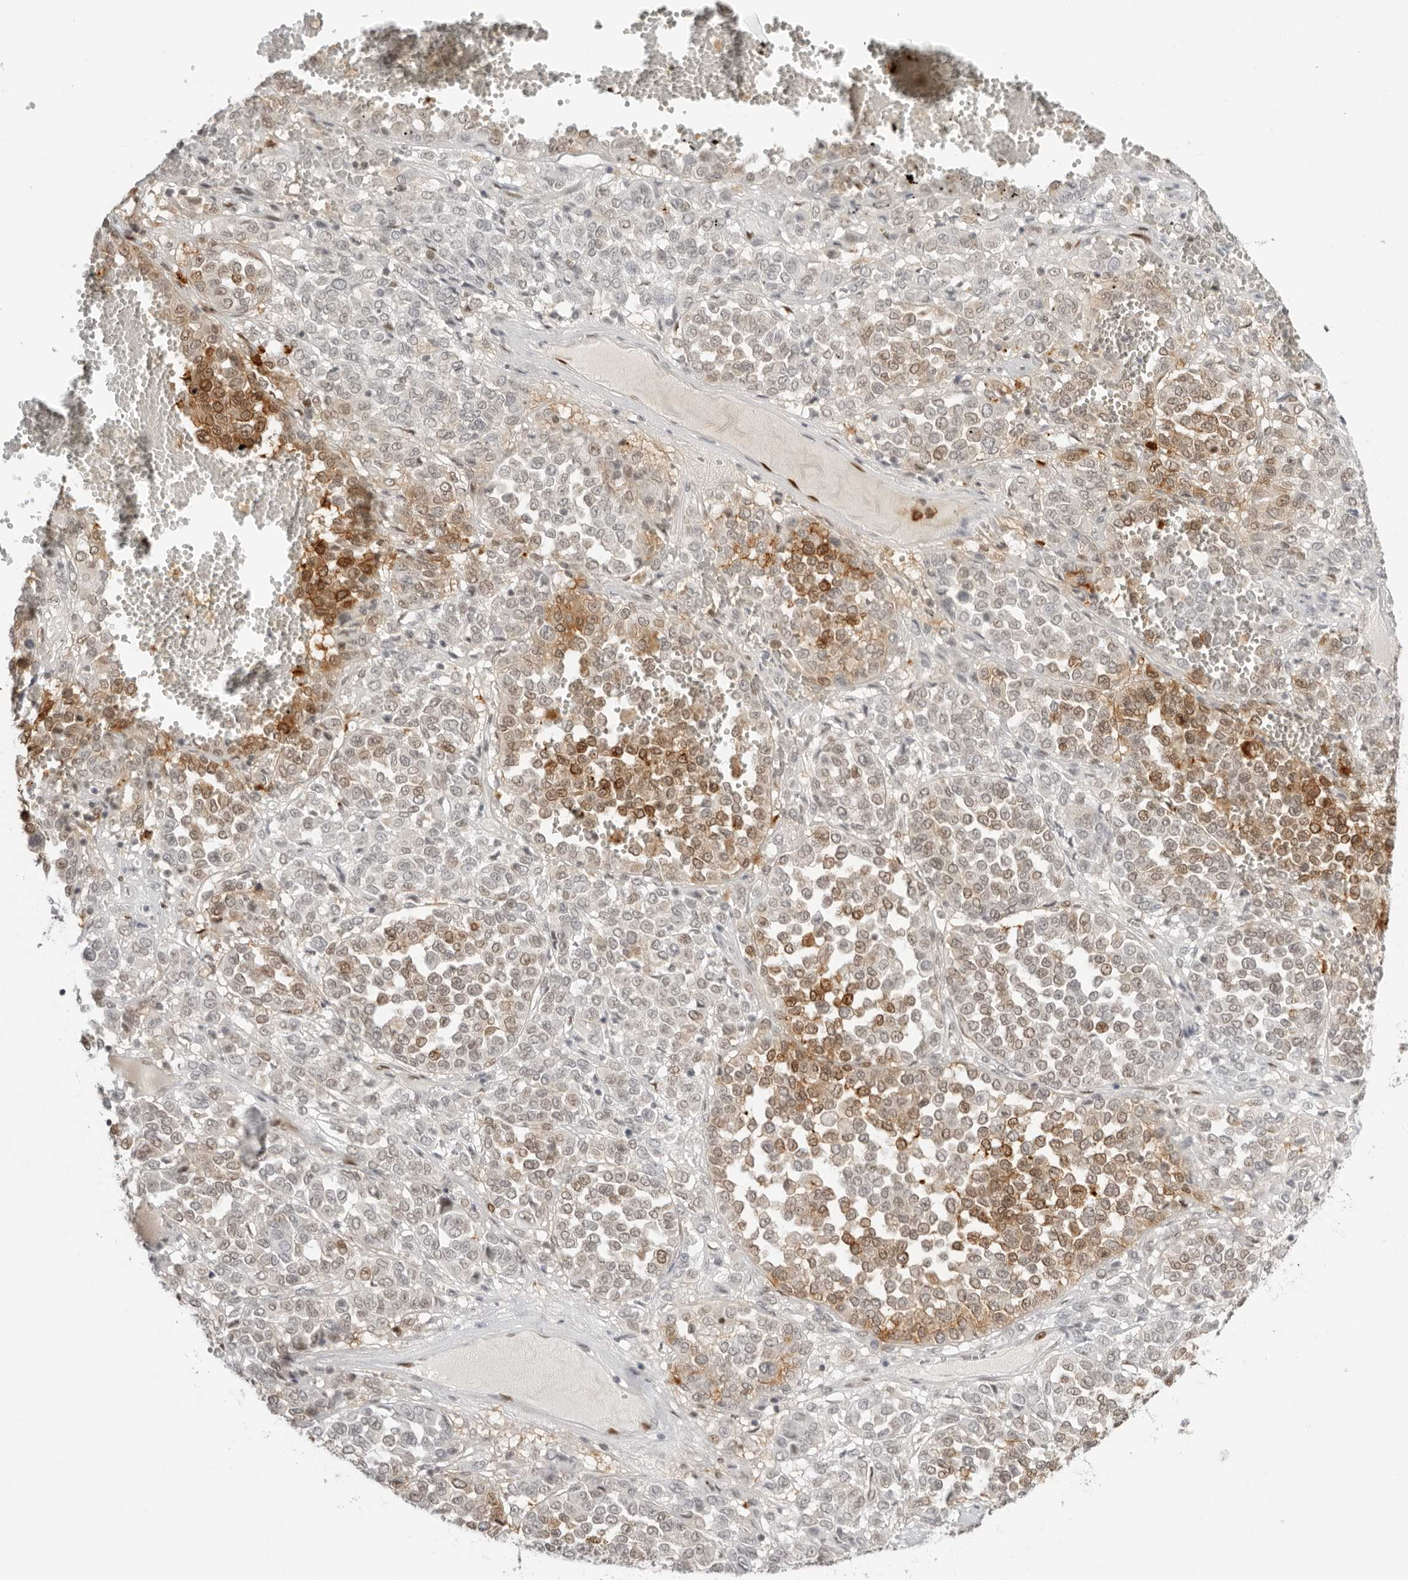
{"staining": {"intensity": "moderate", "quantity": "<25%", "location": "nuclear"}, "tissue": "melanoma", "cell_type": "Tumor cells", "image_type": "cancer", "snomed": [{"axis": "morphology", "description": "Malignant melanoma, Metastatic site"}, {"axis": "topography", "description": "Pancreas"}], "caption": "Immunohistochemical staining of human melanoma shows low levels of moderate nuclear protein staining in approximately <25% of tumor cells.", "gene": "RNF146", "patient": {"sex": "female", "age": 30}}